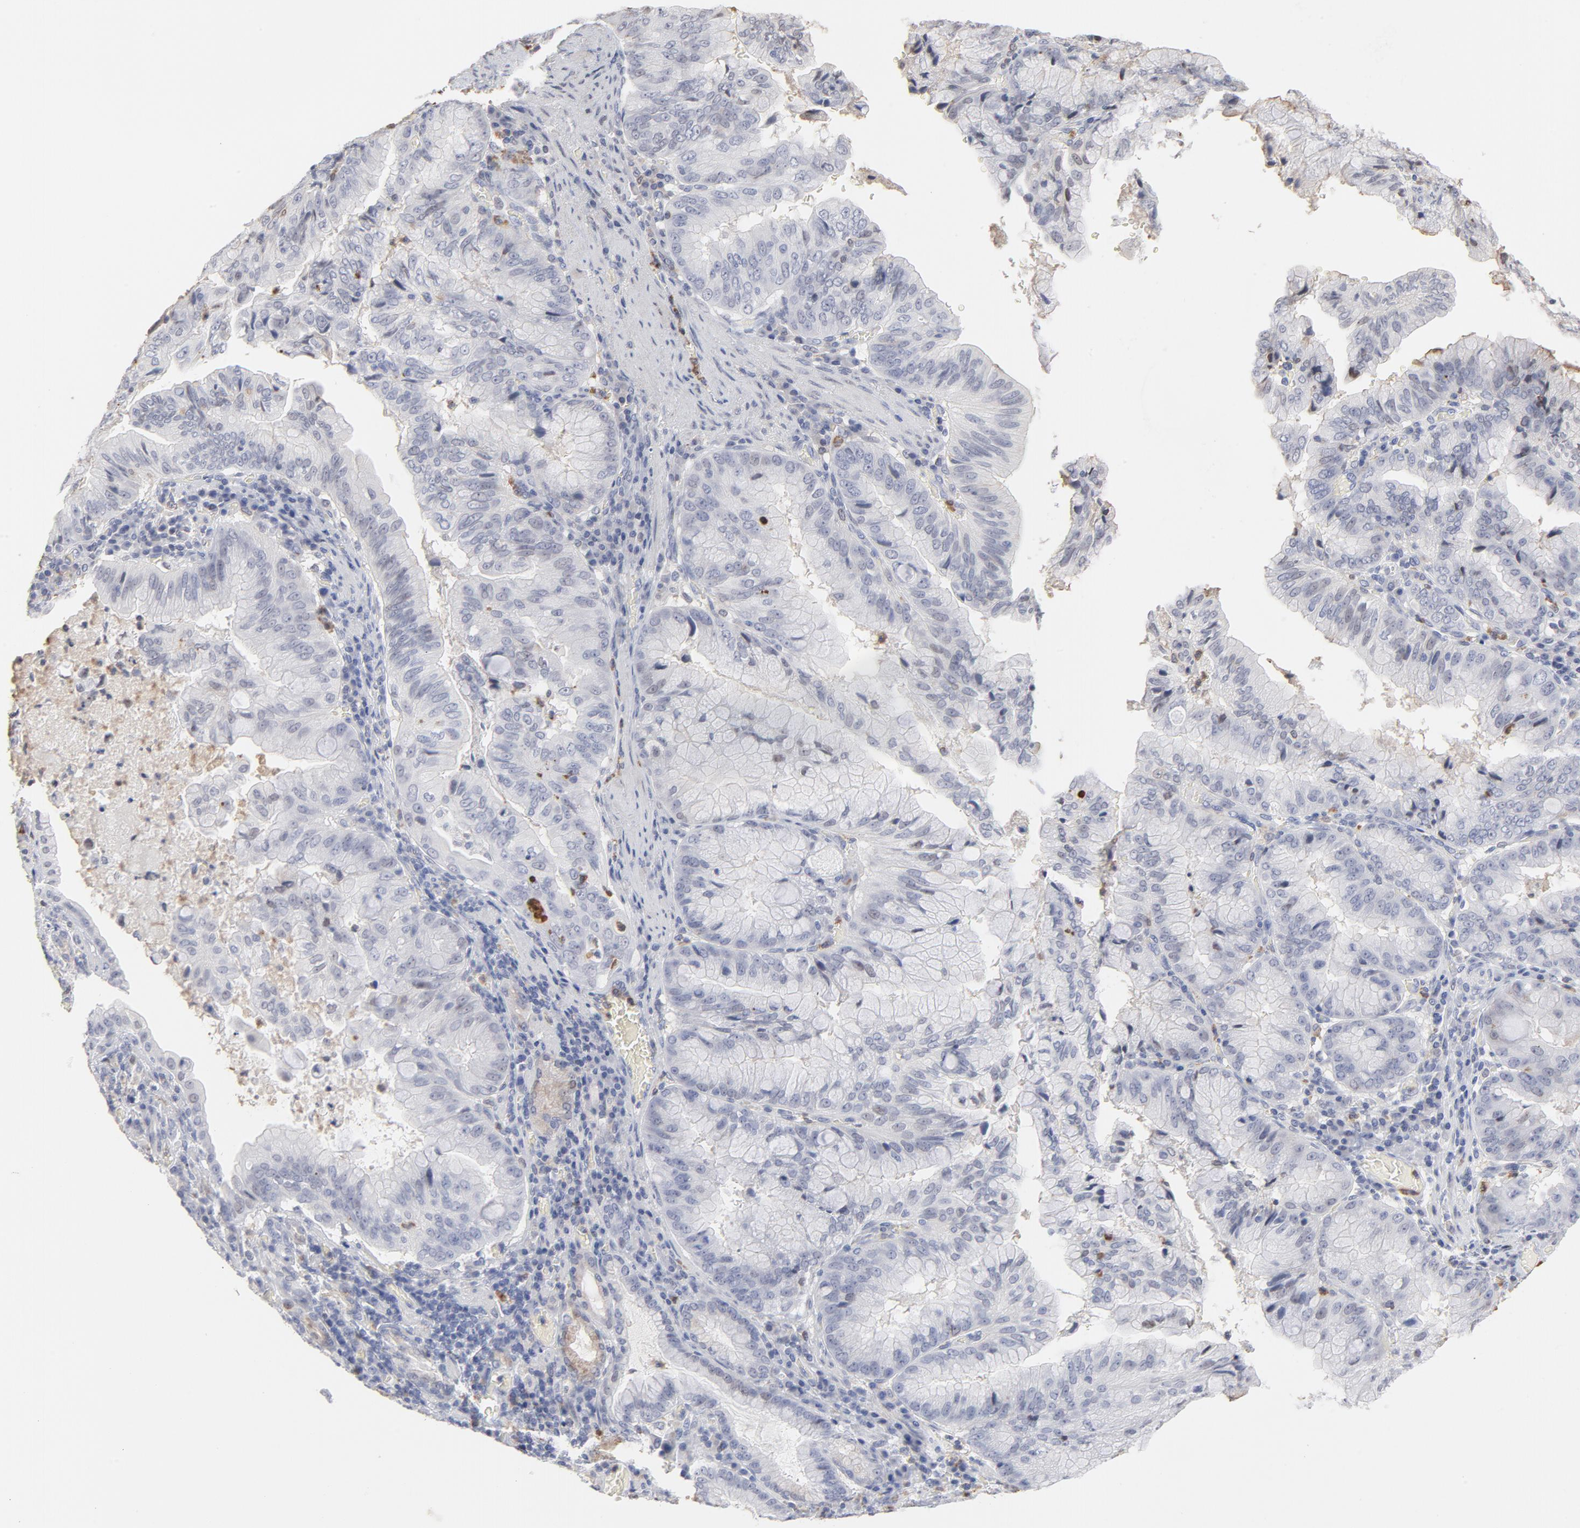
{"staining": {"intensity": "weak", "quantity": "<25%", "location": "cytoplasmic/membranous,nuclear"}, "tissue": "stomach cancer", "cell_type": "Tumor cells", "image_type": "cancer", "snomed": [{"axis": "morphology", "description": "Adenocarcinoma, NOS"}, {"axis": "topography", "description": "Stomach, upper"}], "caption": "Adenocarcinoma (stomach) was stained to show a protein in brown. There is no significant staining in tumor cells.", "gene": "PNMA1", "patient": {"sex": "male", "age": 80}}